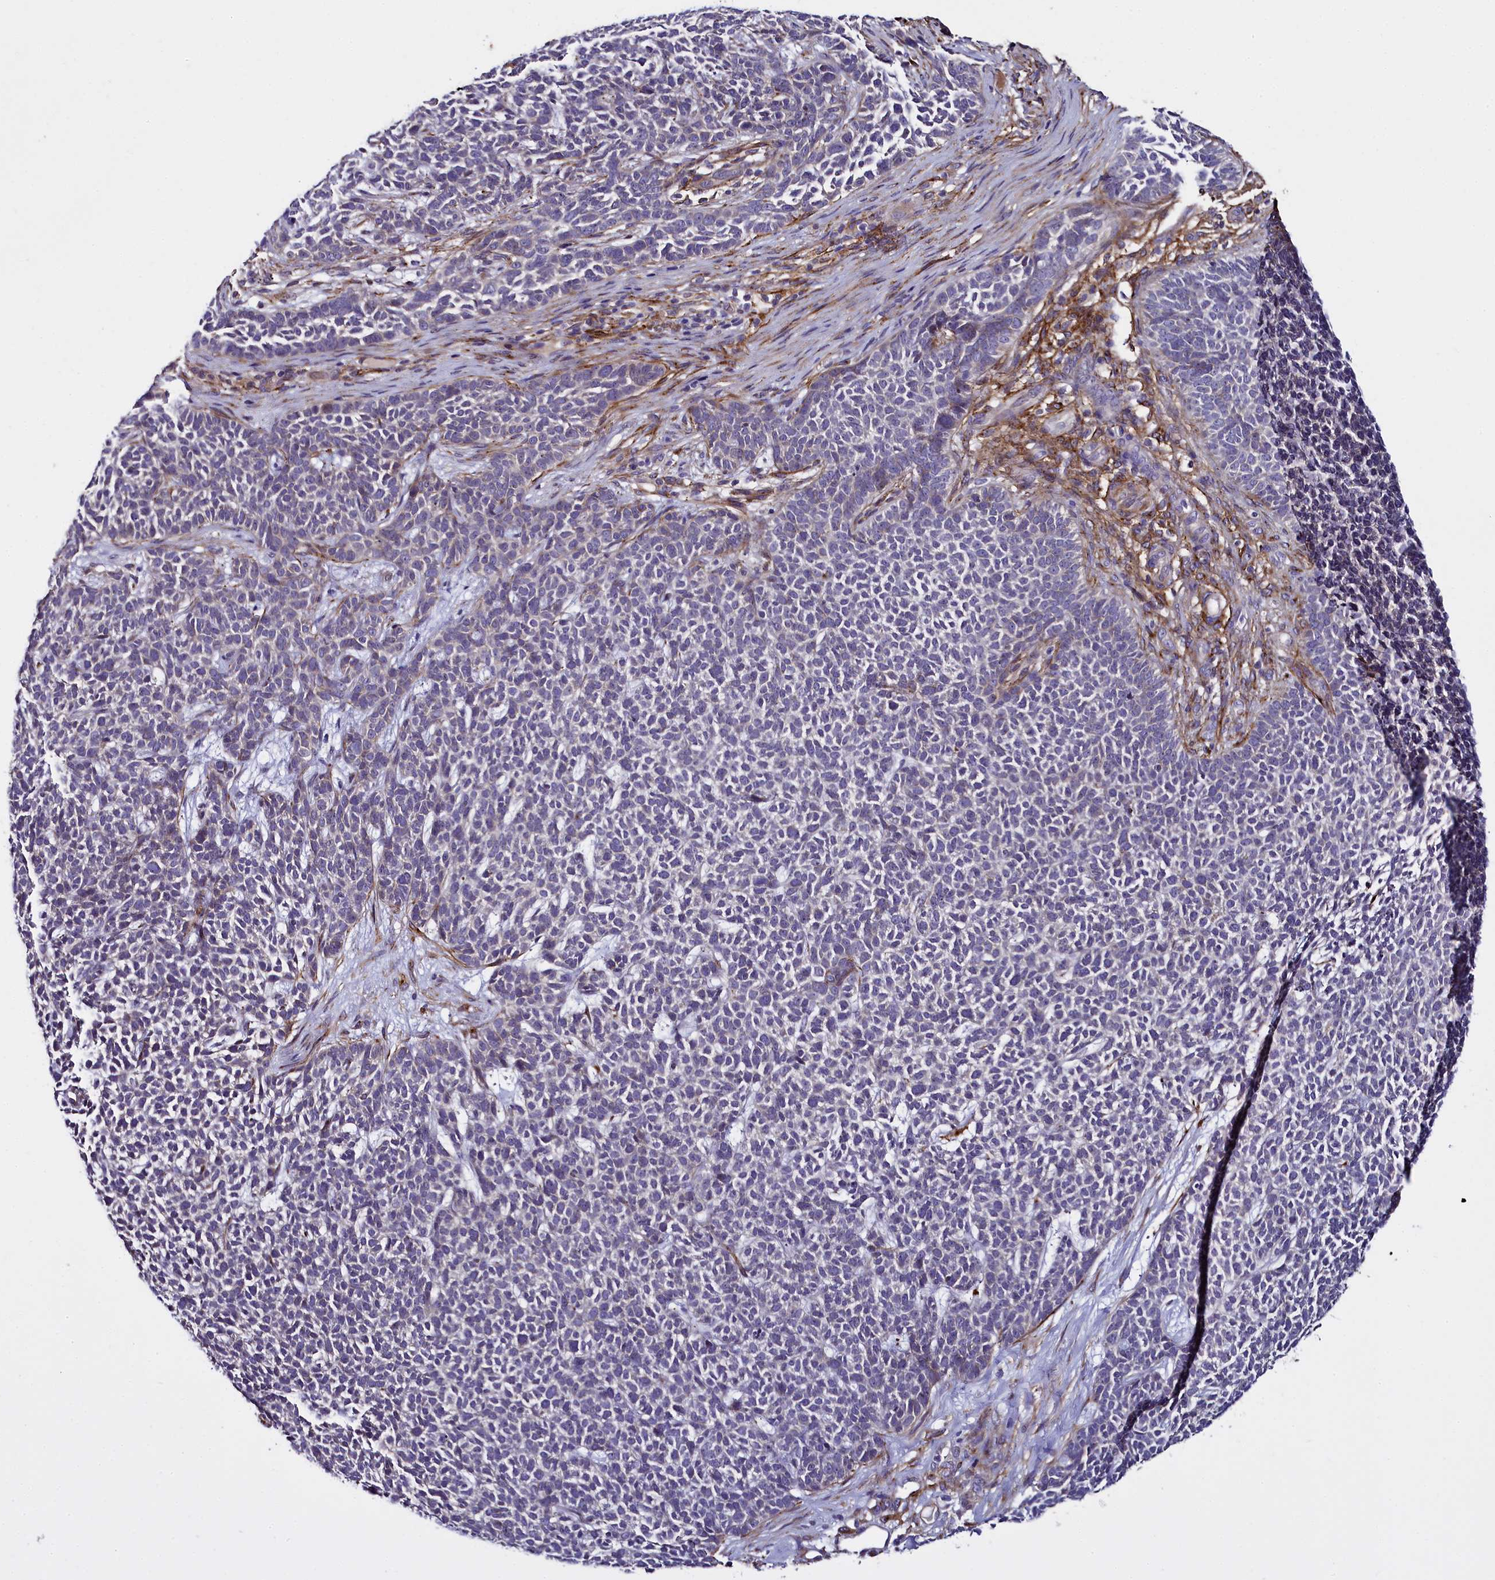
{"staining": {"intensity": "negative", "quantity": "none", "location": "none"}, "tissue": "skin cancer", "cell_type": "Tumor cells", "image_type": "cancer", "snomed": [{"axis": "morphology", "description": "Basal cell carcinoma"}, {"axis": "topography", "description": "Skin"}], "caption": "This is an immunohistochemistry histopathology image of human skin cancer (basal cell carcinoma). There is no expression in tumor cells.", "gene": "MRC2", "patient": {"sex": "female", "age": 84}}